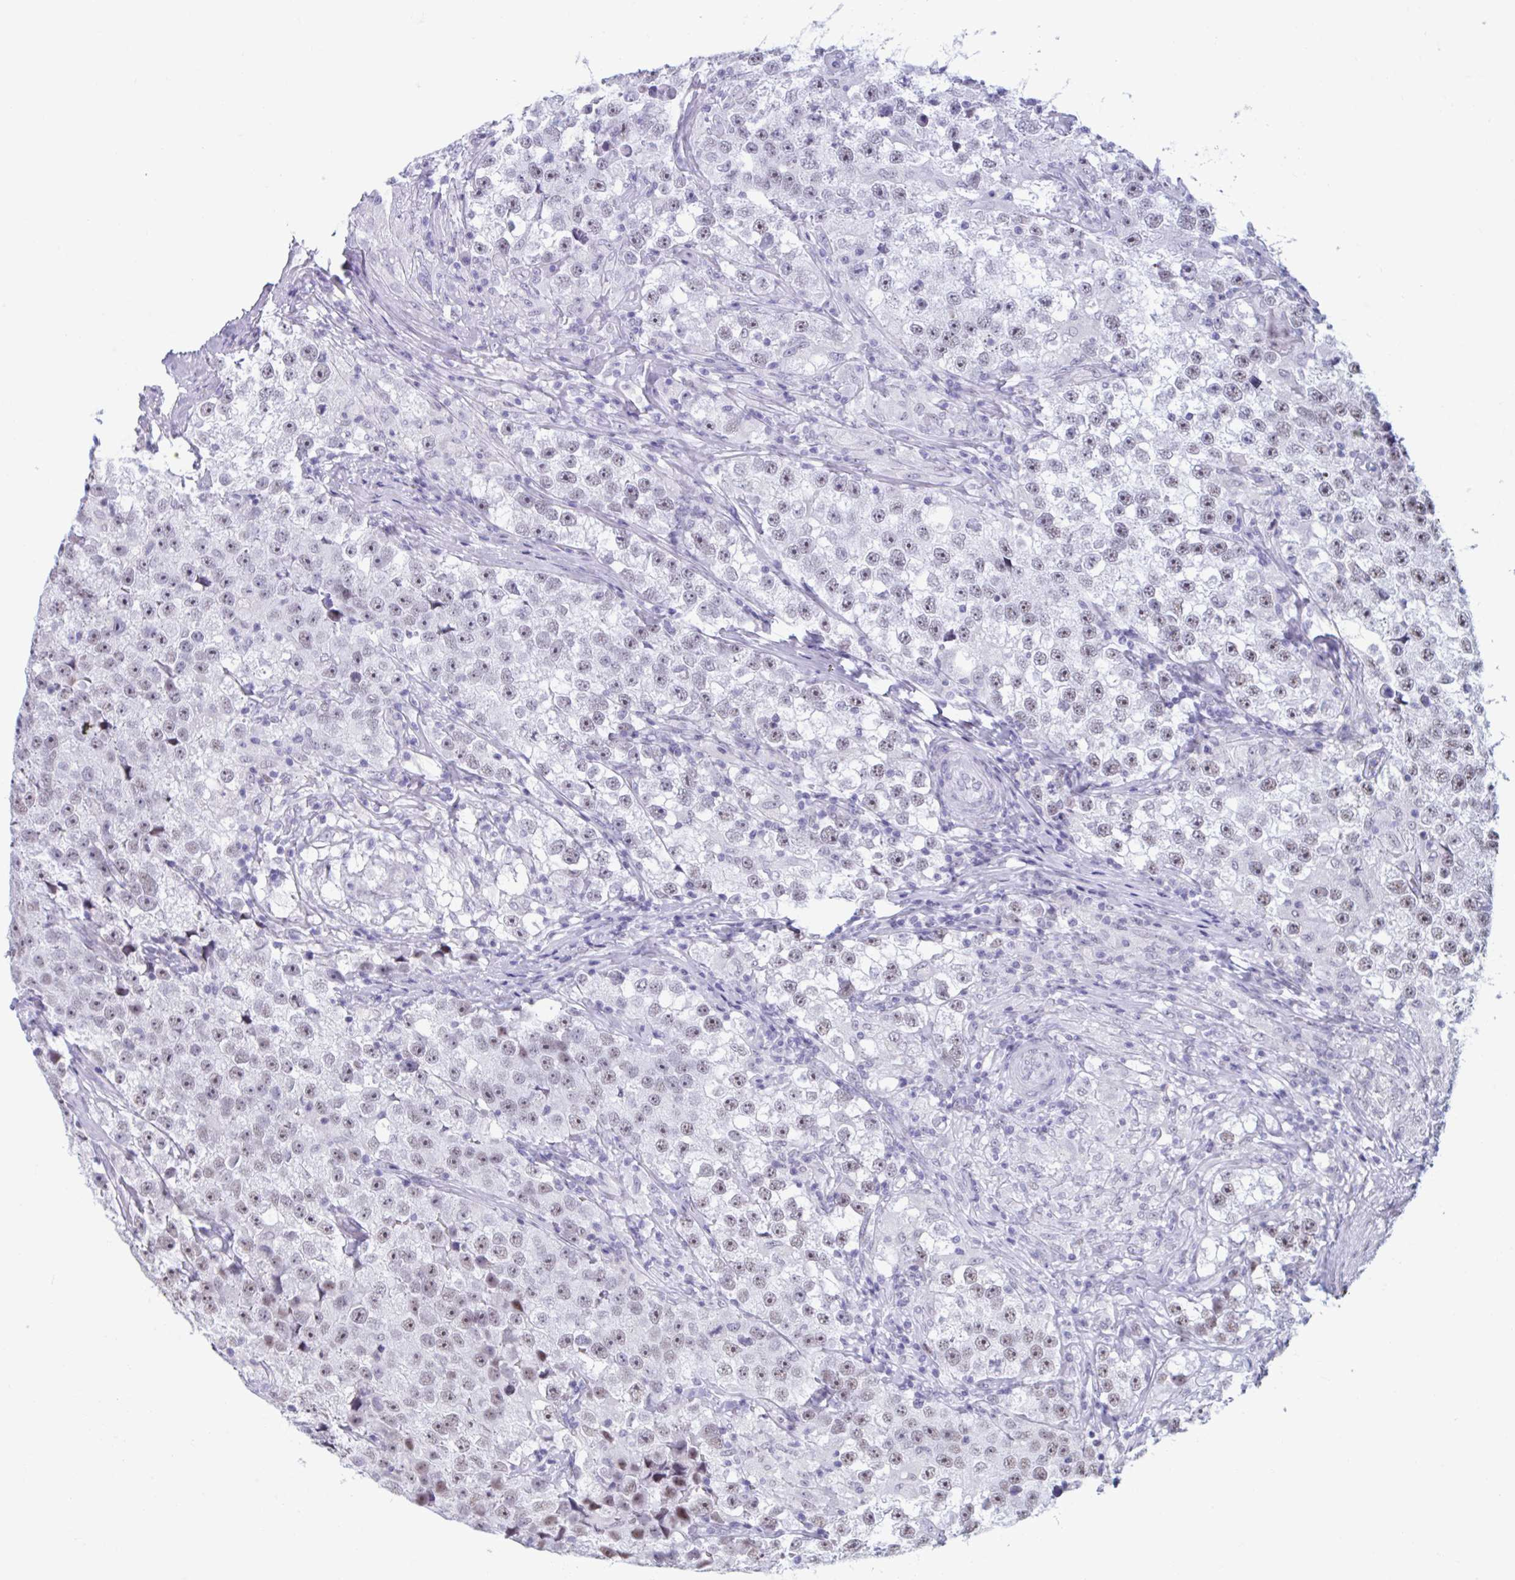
{"staining": {"intensity": "weak", "quantity": "25%-75%", "location": "nuclear"}, "tissue": "testis cancer", "cell_type": "Tumor cells", "image_type": "cancer", "snomed": [{"axis": "morphology", "description": "Seminoma, NOS"}, {"axis": "topography", "description": "Testis"}], "caption": "Tumor cells exhibit low levels of weak nuclear expression in approximately 25%-75% of cells in human testis seminoma.", "gene": "HSD17B6", "patient": {"sex": "male", "age": 46}}